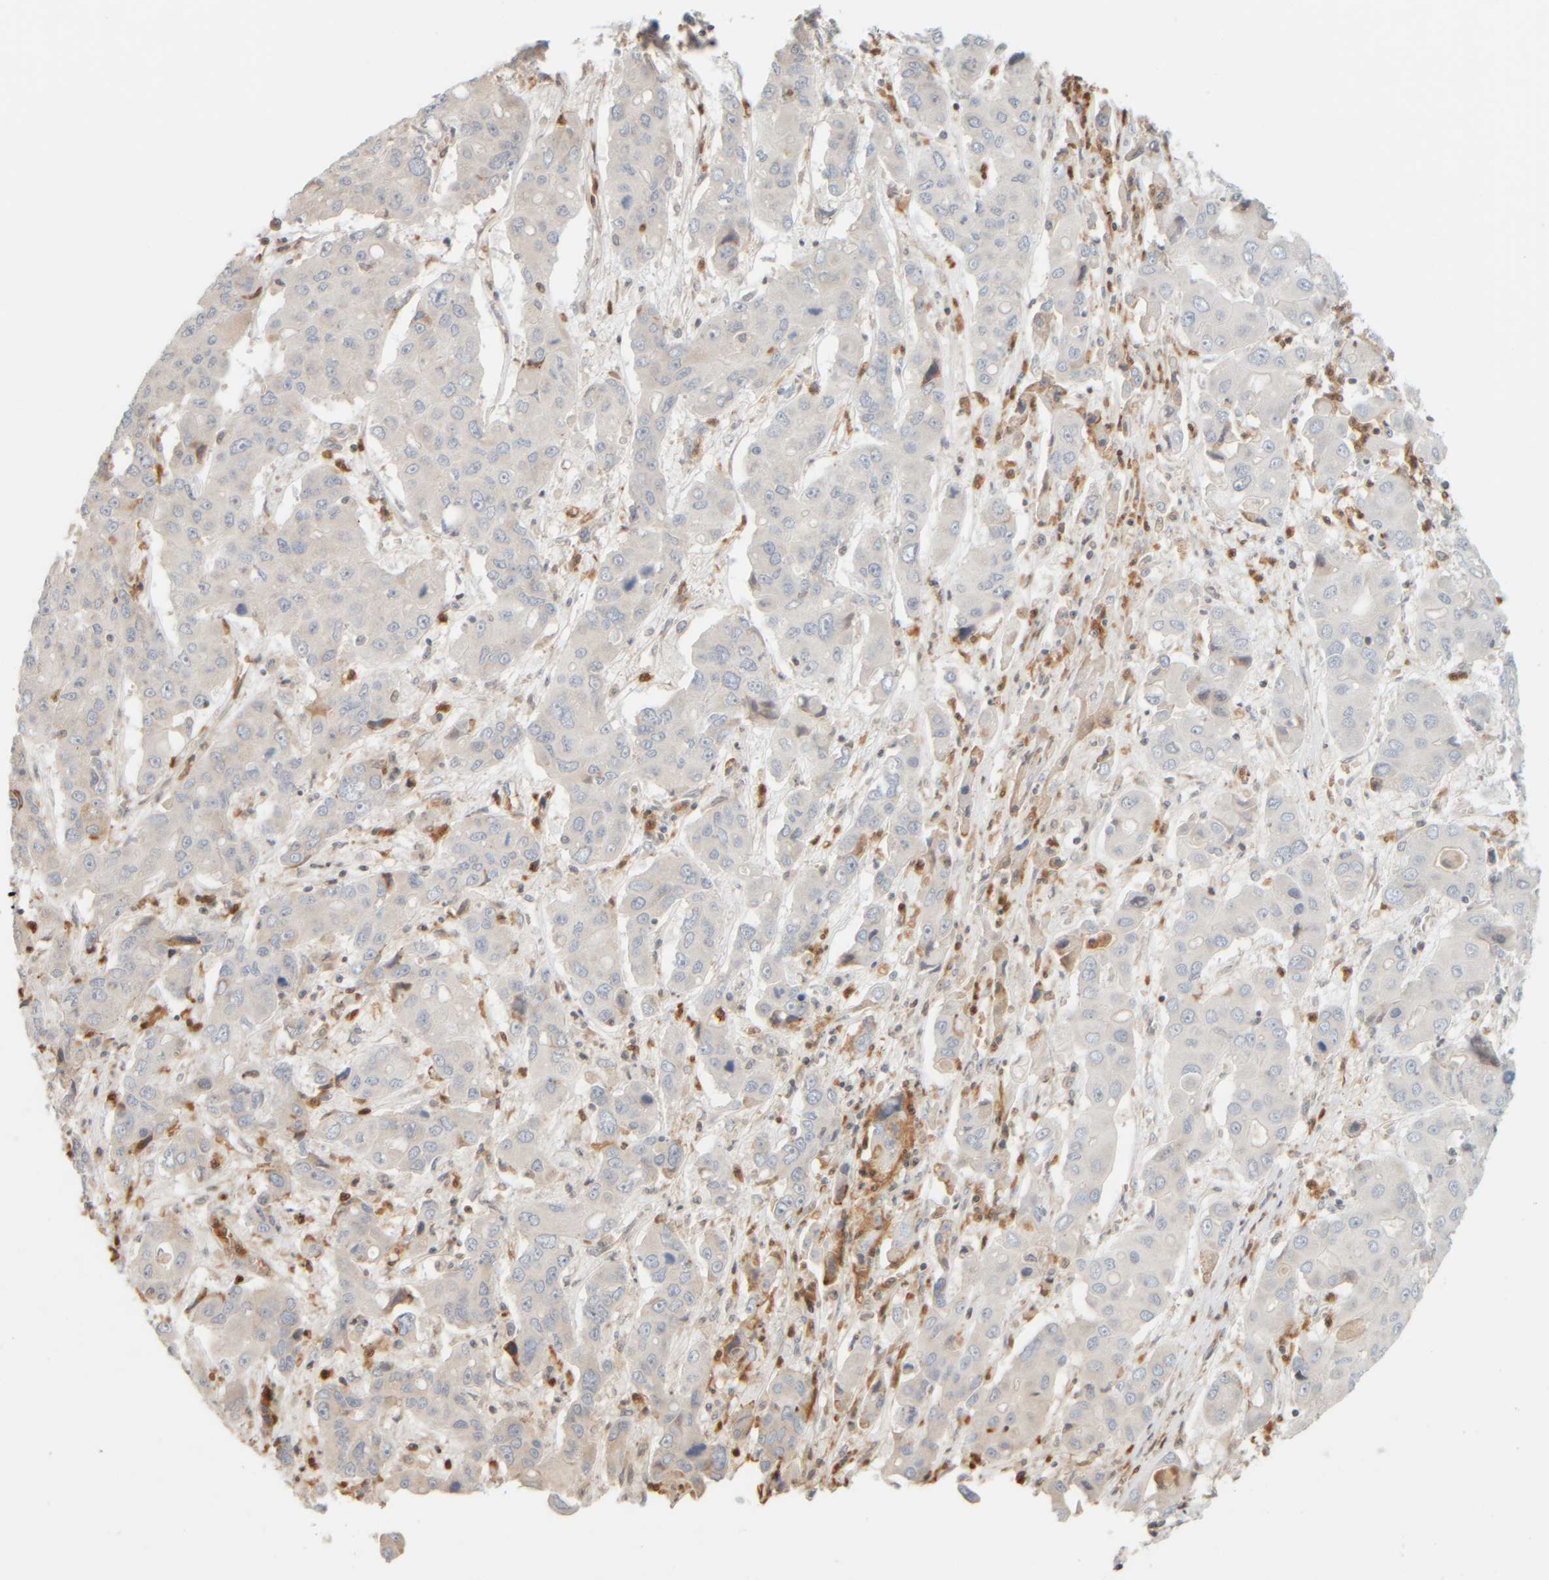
{"staining": {"intensity": "negative", "quantity": "none", "location": "none"}, "tissue": "liver cancer", "cell_type": "Tumor cells", "image_type": "cancer", "snomed": [{"axis": "morphology", "description": "Cholangiocarcinoma"}, {"axis": "topography", "description": "Liver"}], "caption": "The histopathology image exhibits no significant staining in tumor cells of cholangiocarcinoma (liver).", "gene": "PTGES3L-AARSD1", "patient": {"sex": "male", "age": 67}}